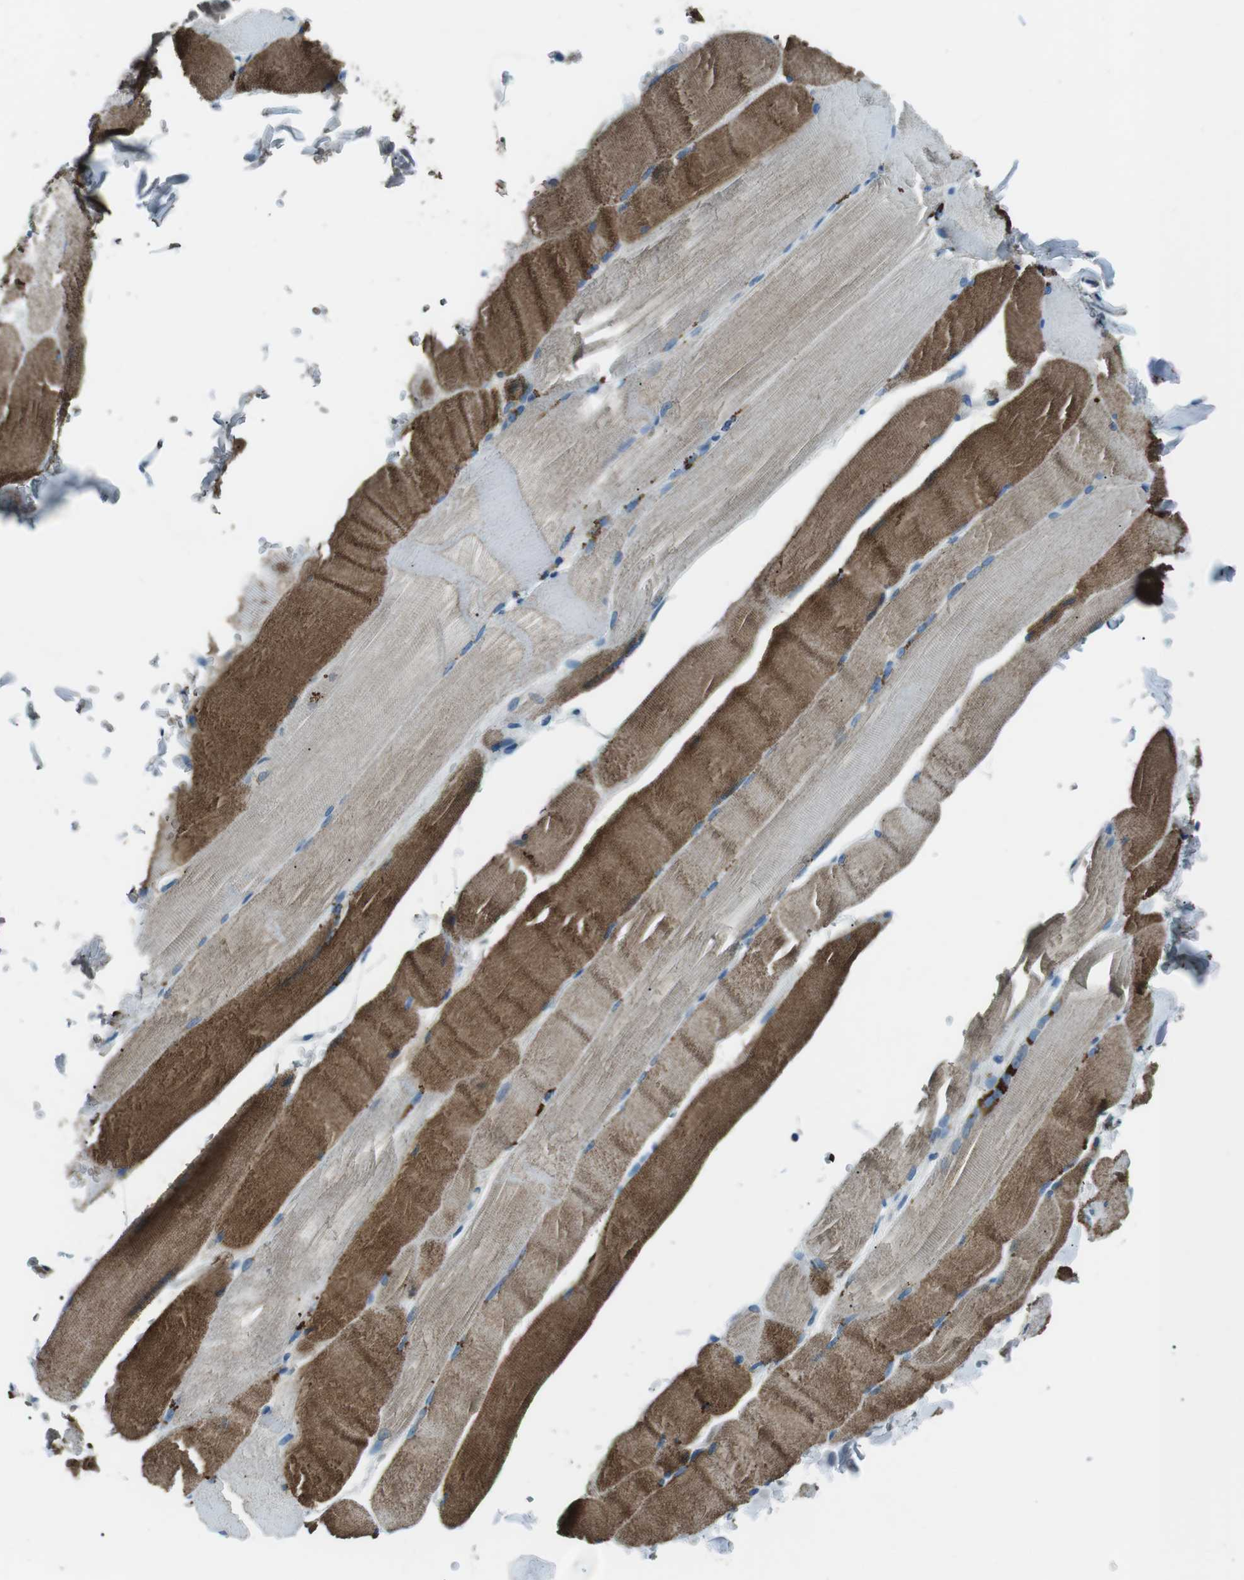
{"staining": {"intensity": "moderate", "quantity": "25%-75%", "location": "cytoplasmic/membranous"}, "tissue": "skeletal muscle", "cell_type": "Myocytes", "image_type": "normal", "snomed": [{"axis": "morphology", "description": "Normal tissue, NOS"}, {"axis": "topography", "description": "Skin"}, {"axis": "topography", "description": "Skeletal muscle"}], "caption": "Skeletal muscle stained with a brown dye demonstrates moderate cytoplasmic/membranous positive positivity in about 25%-75% of myocytes.", "gene": "ST6GAL1", "patient": {"sex": "male", "age": 83}}